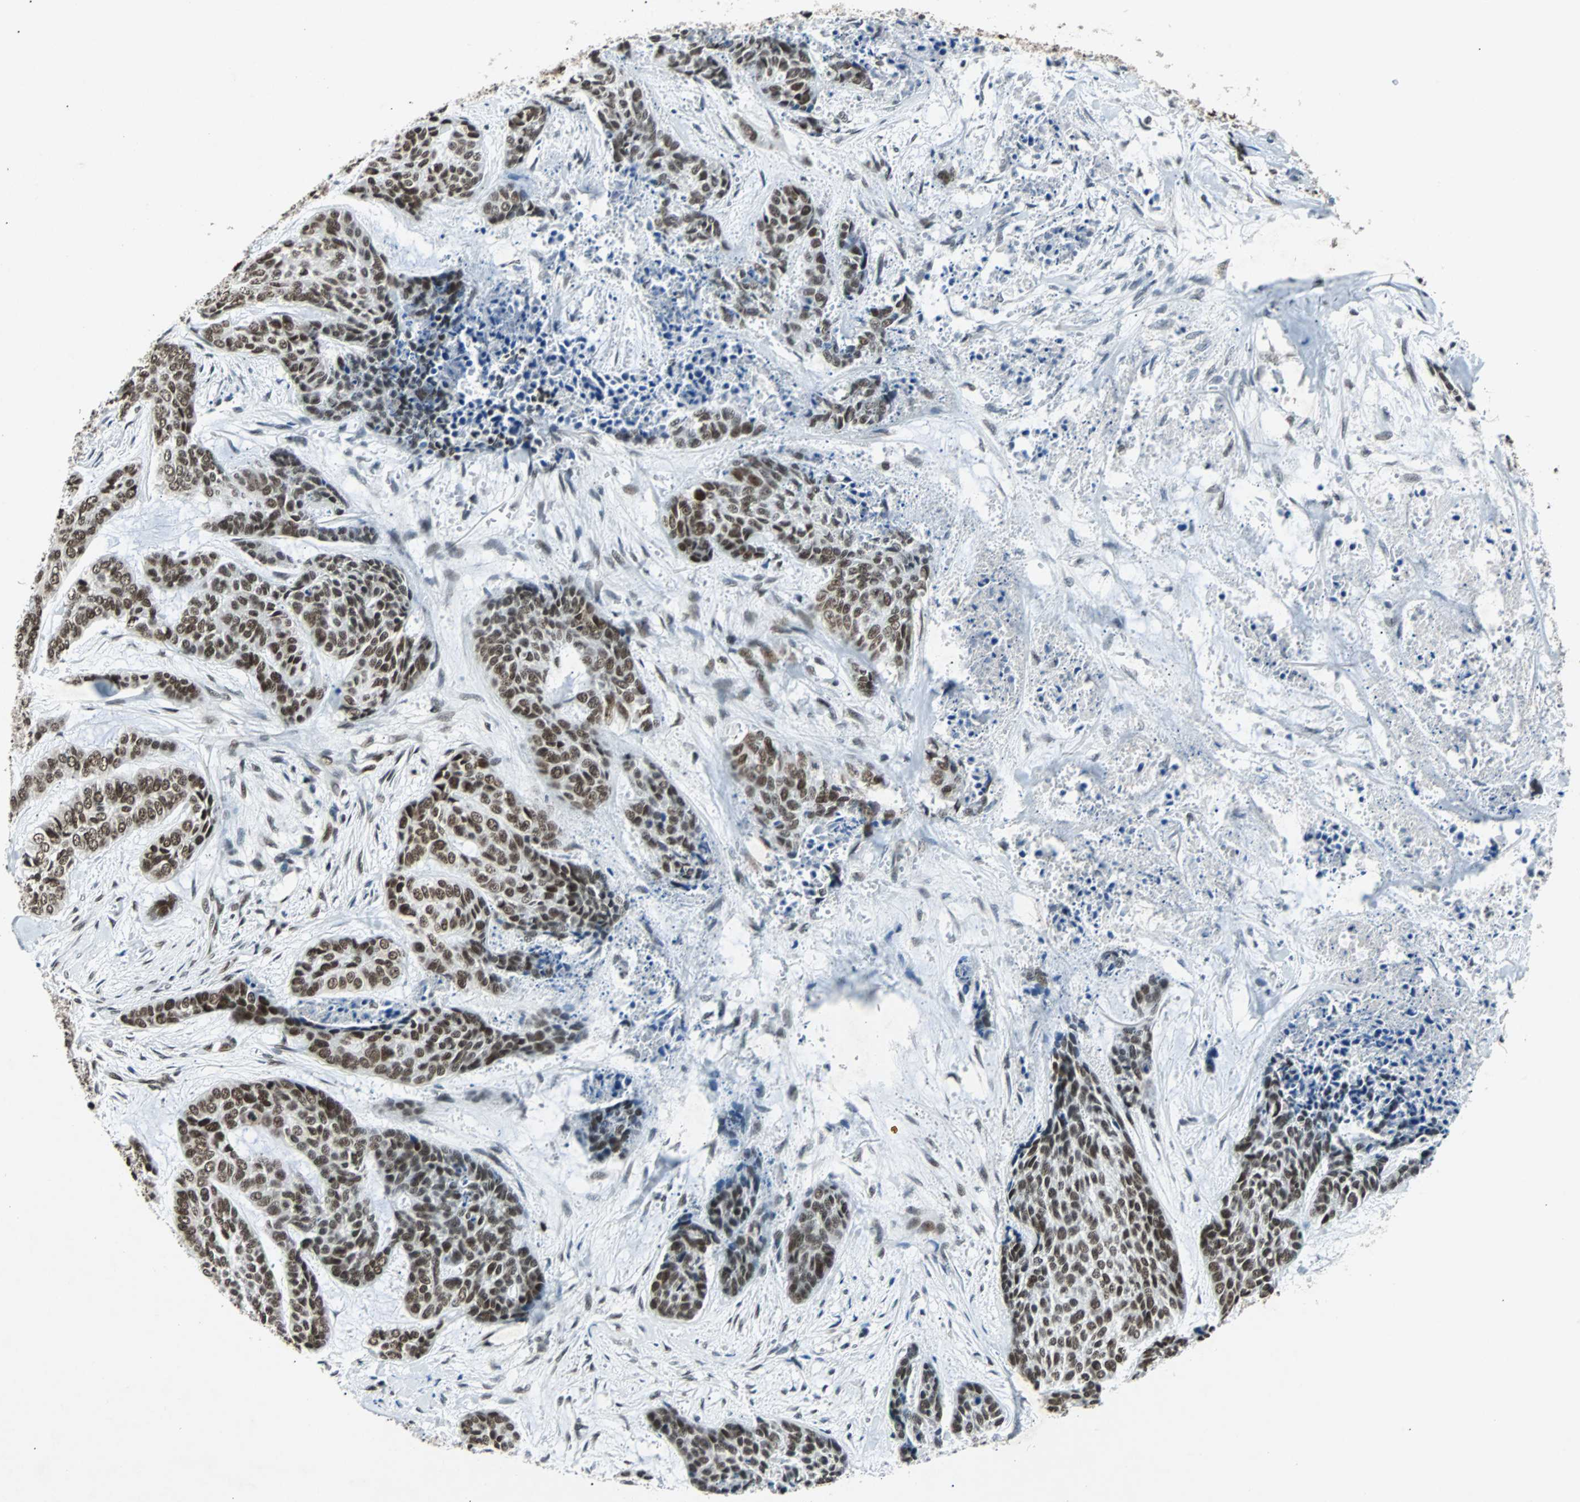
{"staining": {"intensity": "strong", "quantity": ">75%", "location": "nuclear"}, "tissue": "skin cancer", "cell_type": "Tumor cells", "image_type": "cancer", "snomed": [{"axis": "morphology", "description": "Basal cell carcinoma"}, {"axis": "topography", "description": "Skin"}], "caption": "Immunohistochemistry (IHC) image of neoplastic tissue: human basal cell carcinoma (skin) stained using IHC displays high levels of strong protein expression localized specifically in the nuclear of tumor cells, appearing as a nuclear brown color.", "gene": "GATAD2A", "patient": {"sex": "female", "age": 64}}